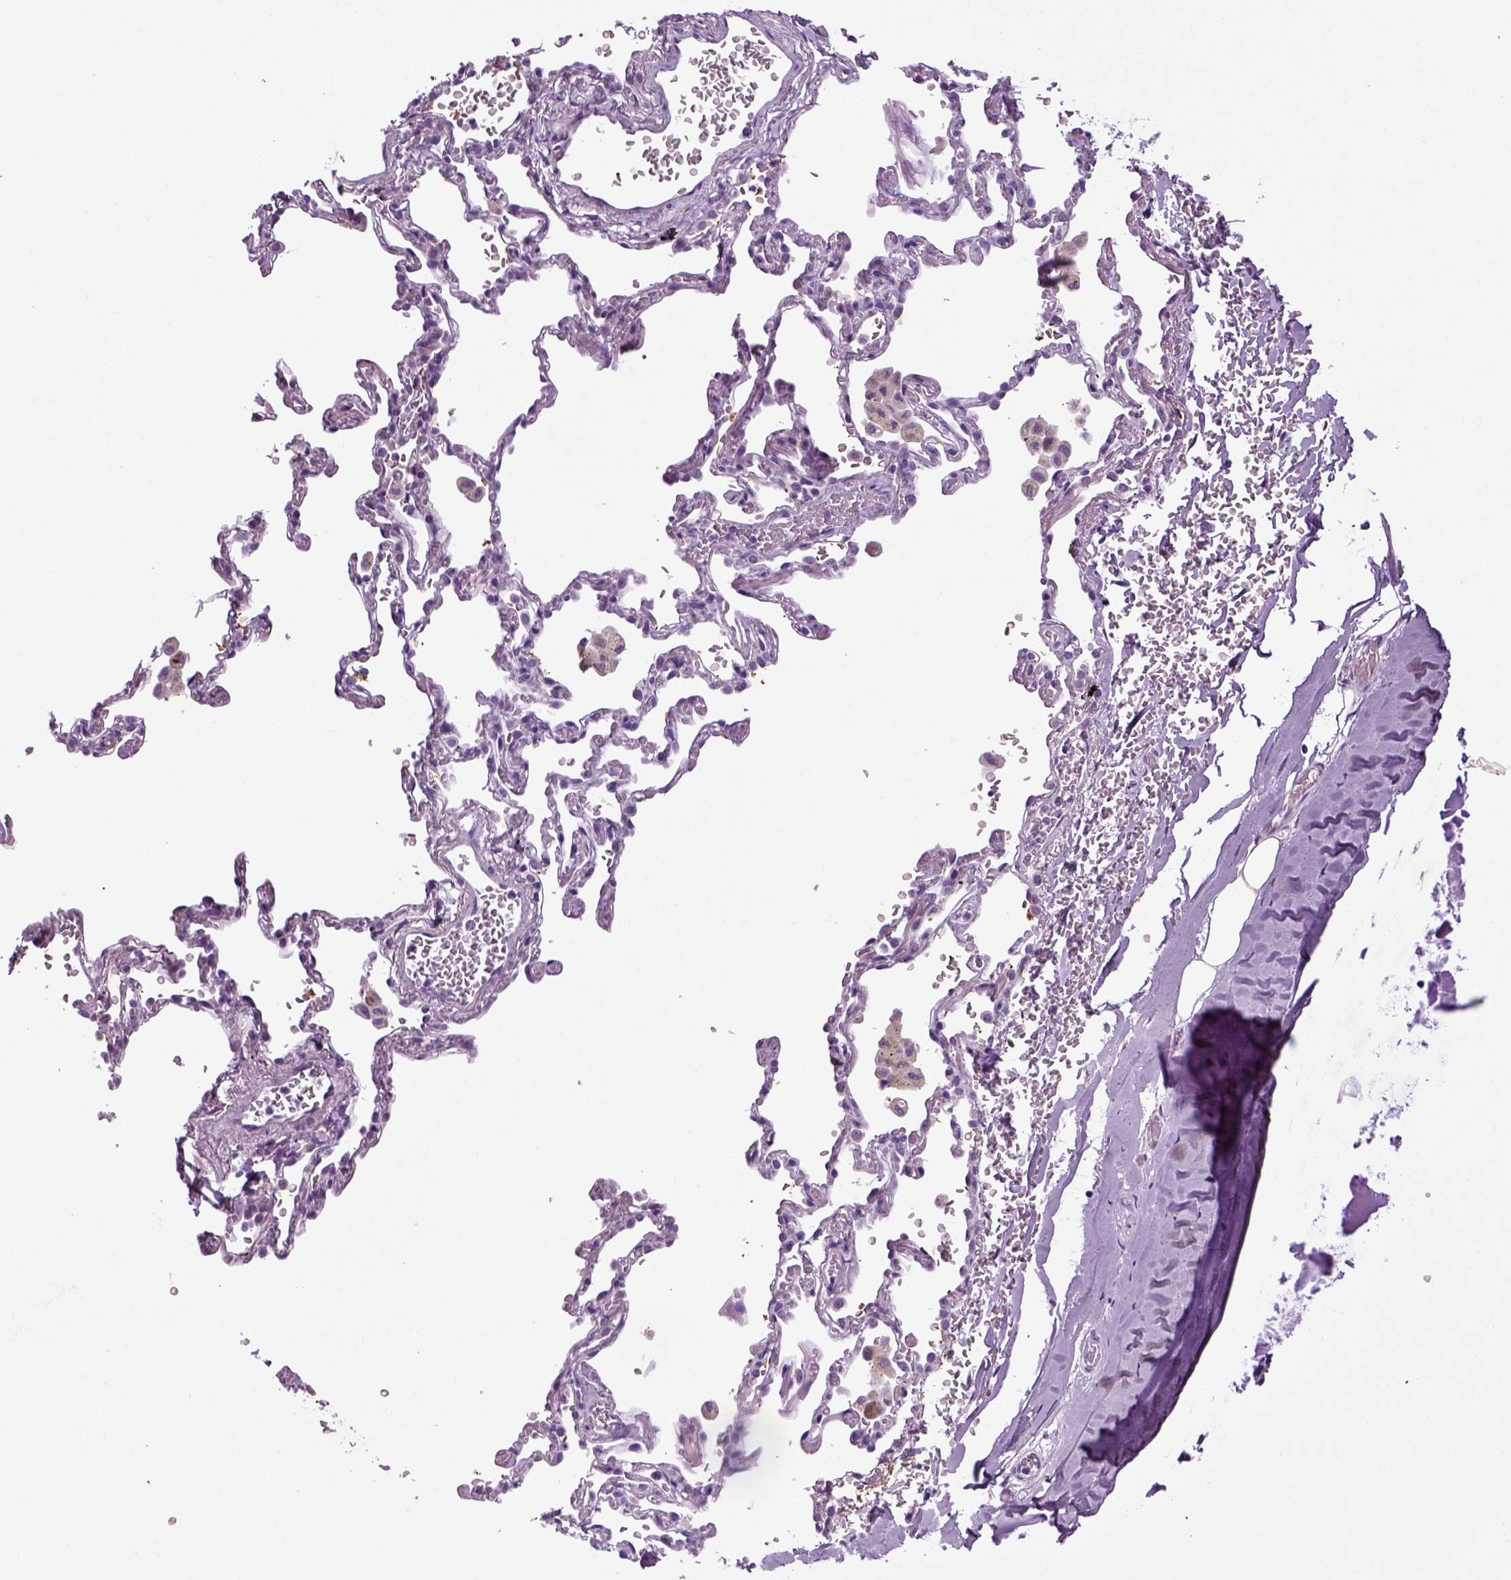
{"staining": {"intensity": "negative", "quantity": "none", "location": "none"}, "tissue": "soft tissue", "cell_type": "Fibroblasts", "image_type": "normal", "snomed": [{"axis": "morphology", "description": "Normal tissue, NOS"}, {"axis": "topography", "description": "Cartilage tissue"}, {"axis": "topography", "description": "Bronchus"}, {"axis": "topography", "description": "Peripheral nerve tissue"}], "caption": "Immunohistochemistry (IHC) of unremarkable human soft tissue shows no positivity in fibroblasts. Brightfield microscopy of immunohistochemistry stained with DAB (3,3'-diaminobenzidine) (brown) and hematoxylin (blue), captured at high magnification.", "gene": "HMCN2", "patient": {"sex": "male", "age": 67}}